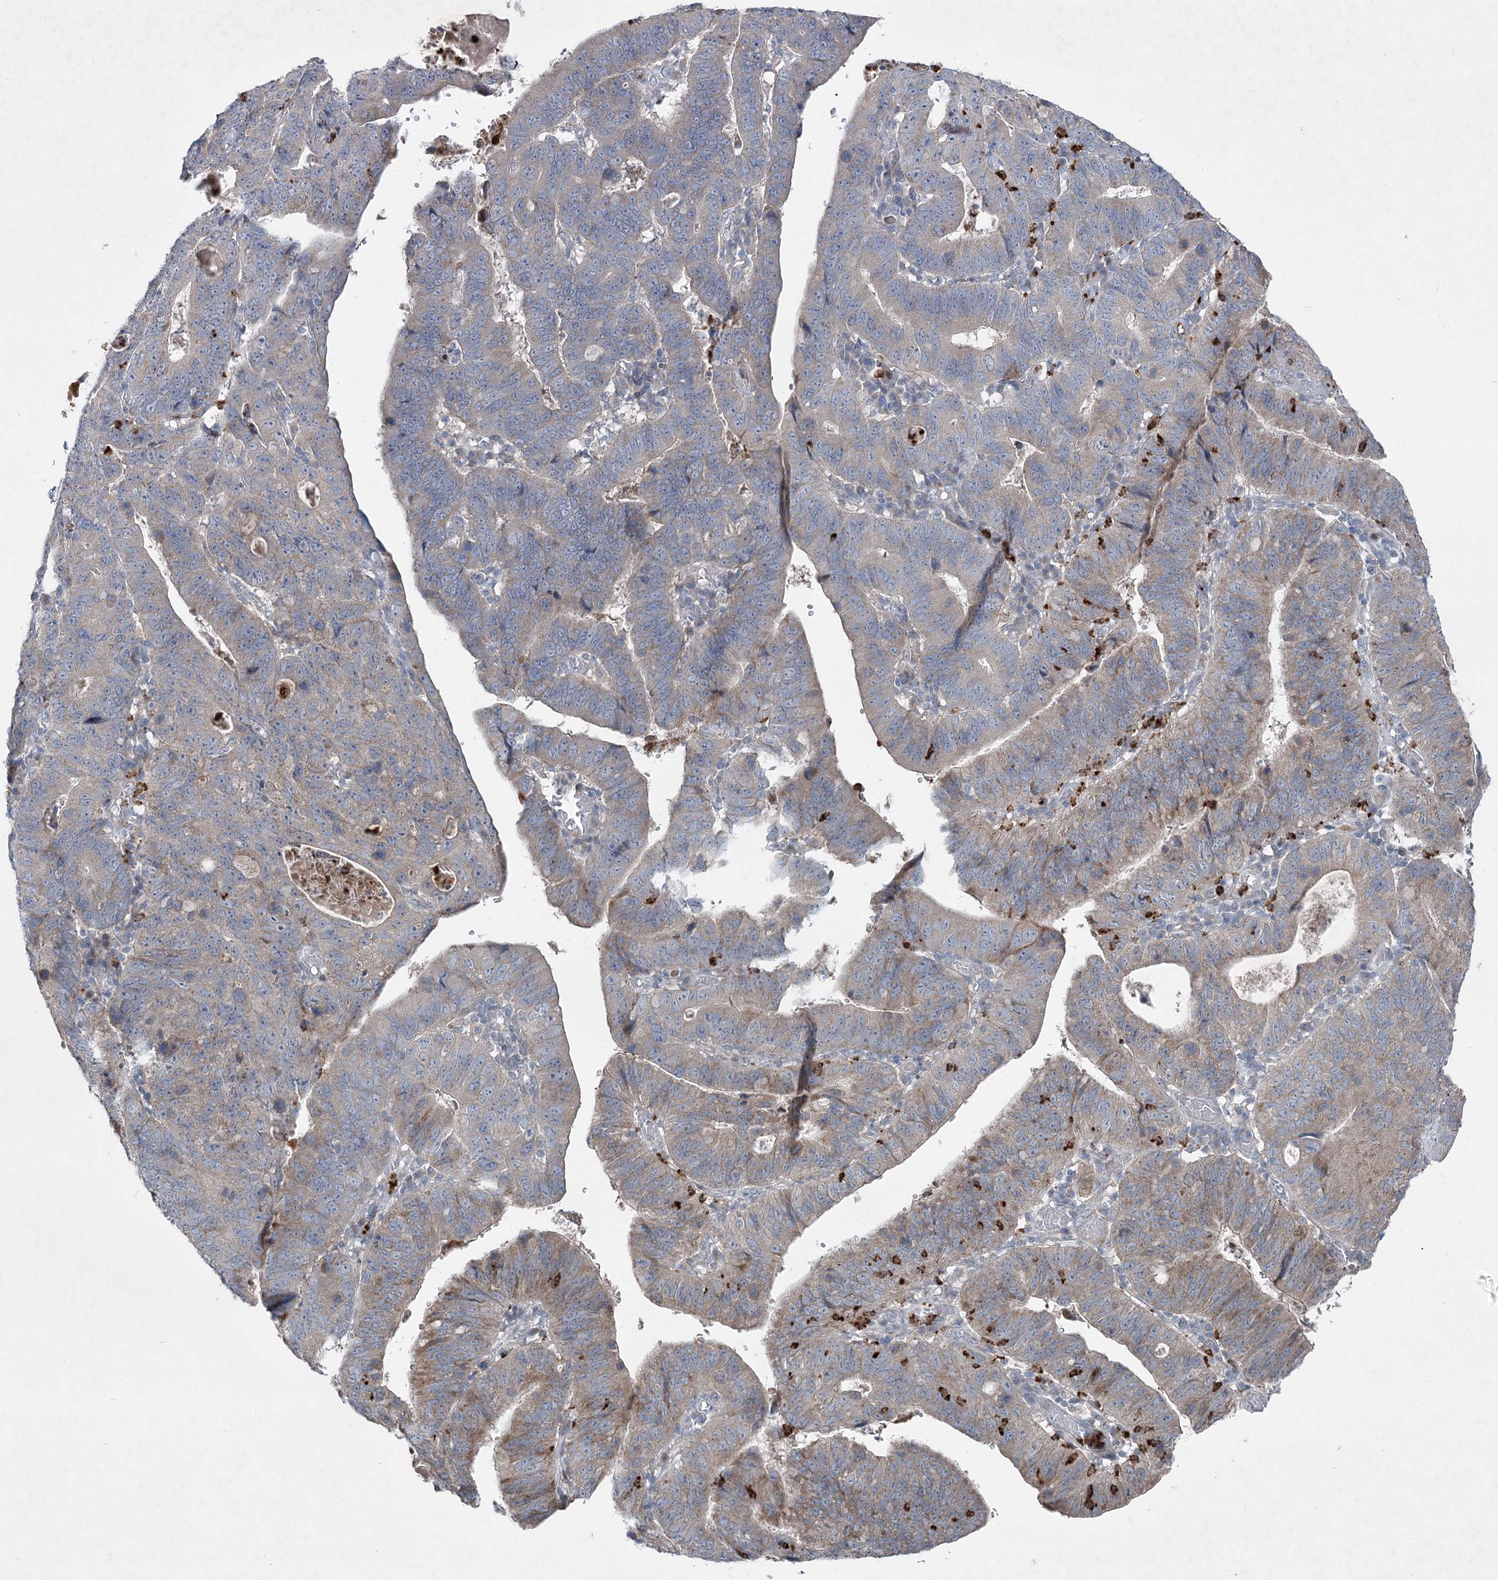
{"staining": {"intensity": "weak", "quantity": "<25%", "location": "cytoplasmic/membranous"}, "tissue": "stomach cancer", "cell_type": "Tumor cells", "image_type": "cancer", "snomed": [{"axis": "morphology", "description": "Adenocarcinoma, NOS"}, {"axis": "topography", "description": "Stomach"}], "caption": "This is a micrograph of IHC staining of stomach cancer (adenocarcinoma), which shows no expression in tumor cells.", "gene": "PLA2G12A", "patient": {"sex": "male", "age": 59}}